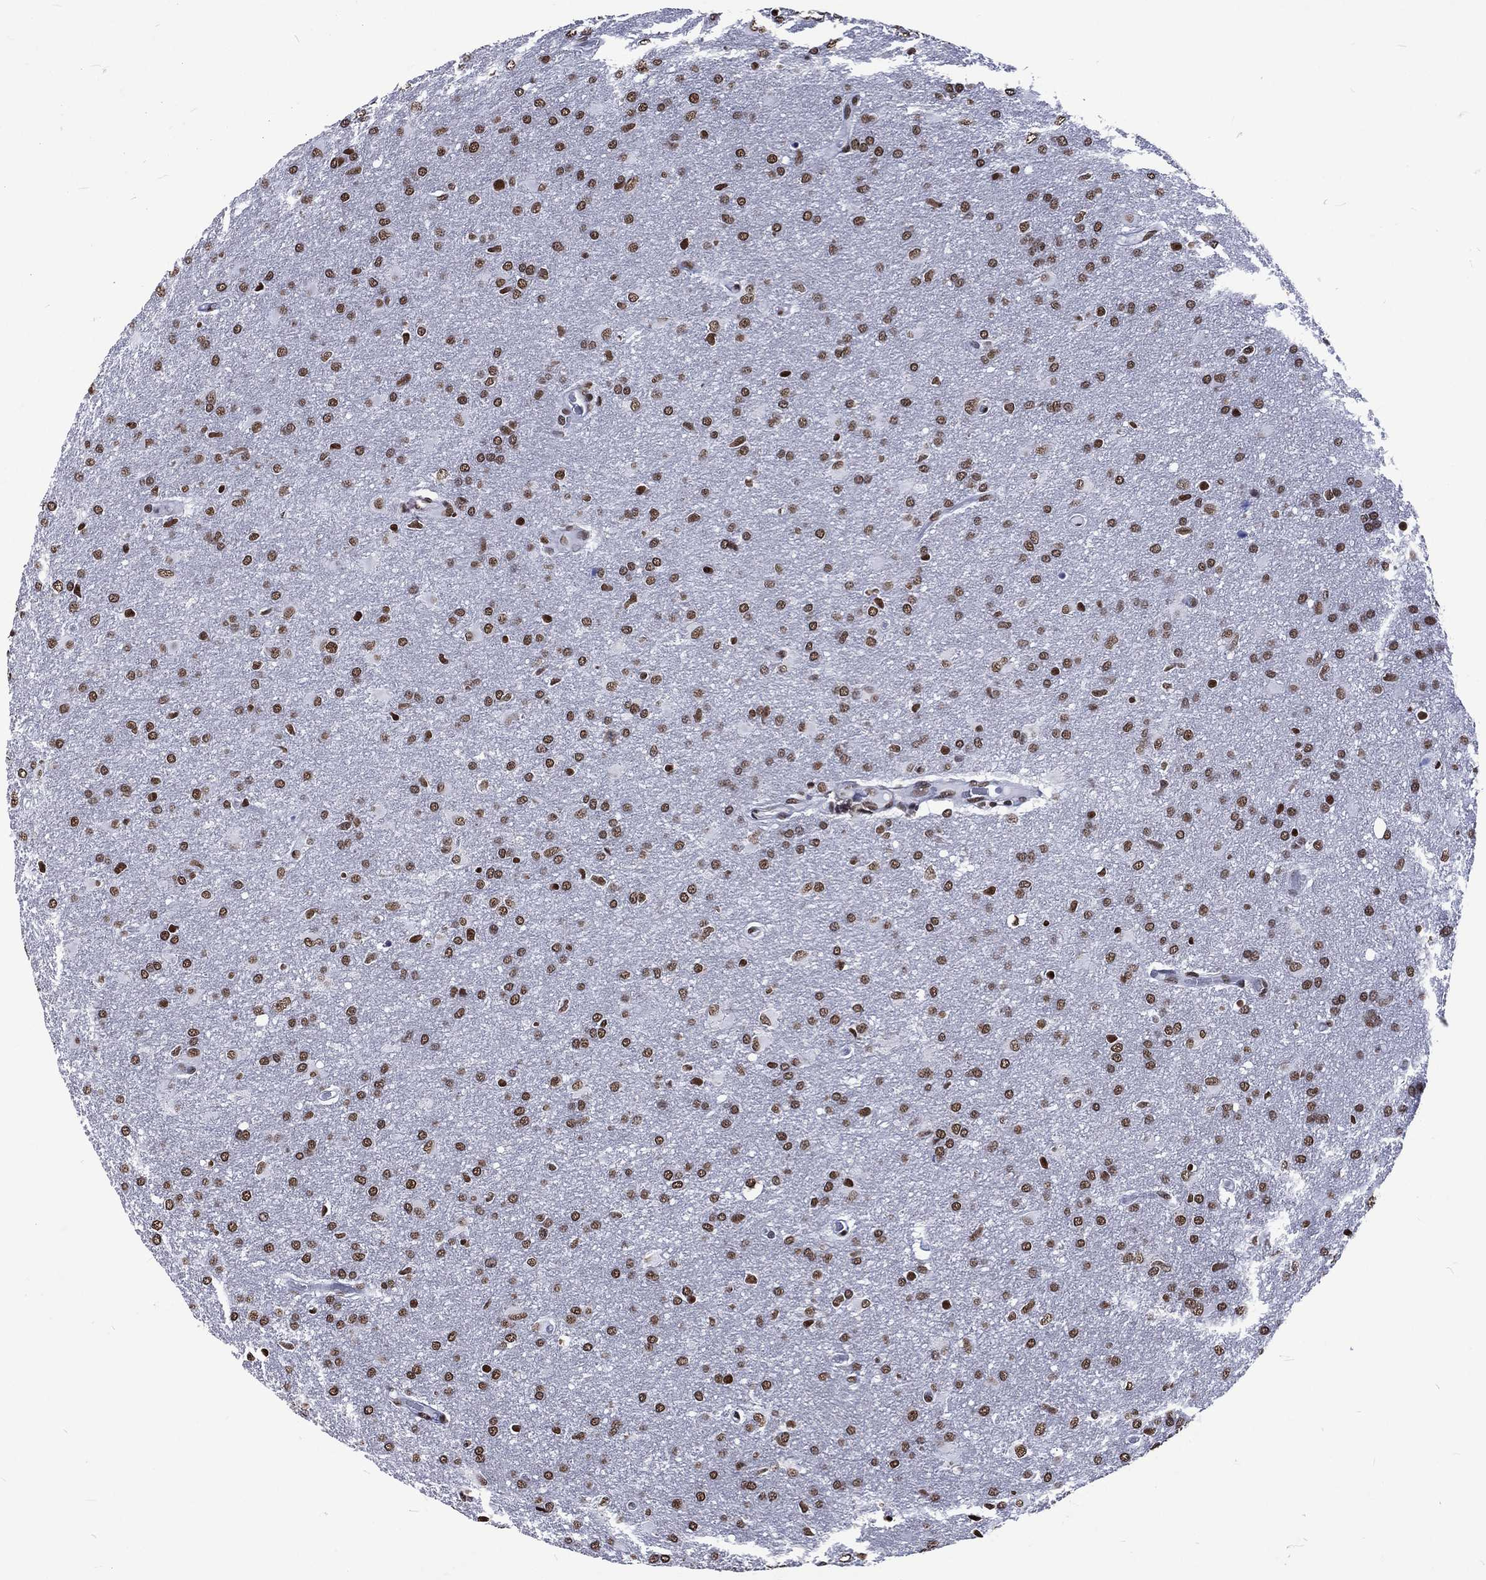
{"staining": {"intensity": "strong", "quantity": ">75%", "location": "nuclear"}, "tissue": "glioma", "cell_type": "Tumor cells", "image_type": "cancer", "snomed": [{"axis": "morphology", "description": "Glioma, malignant, High grade"}, {"axis": "topography", "description": "Brain"}], "caption": "Tumor cells reveal high levels of strong nuclear positivity in about >75% of cells in human malignant high-grade glioma.", "gene": "RETREG2", "patient": {"sex": "male", "age": 68}}